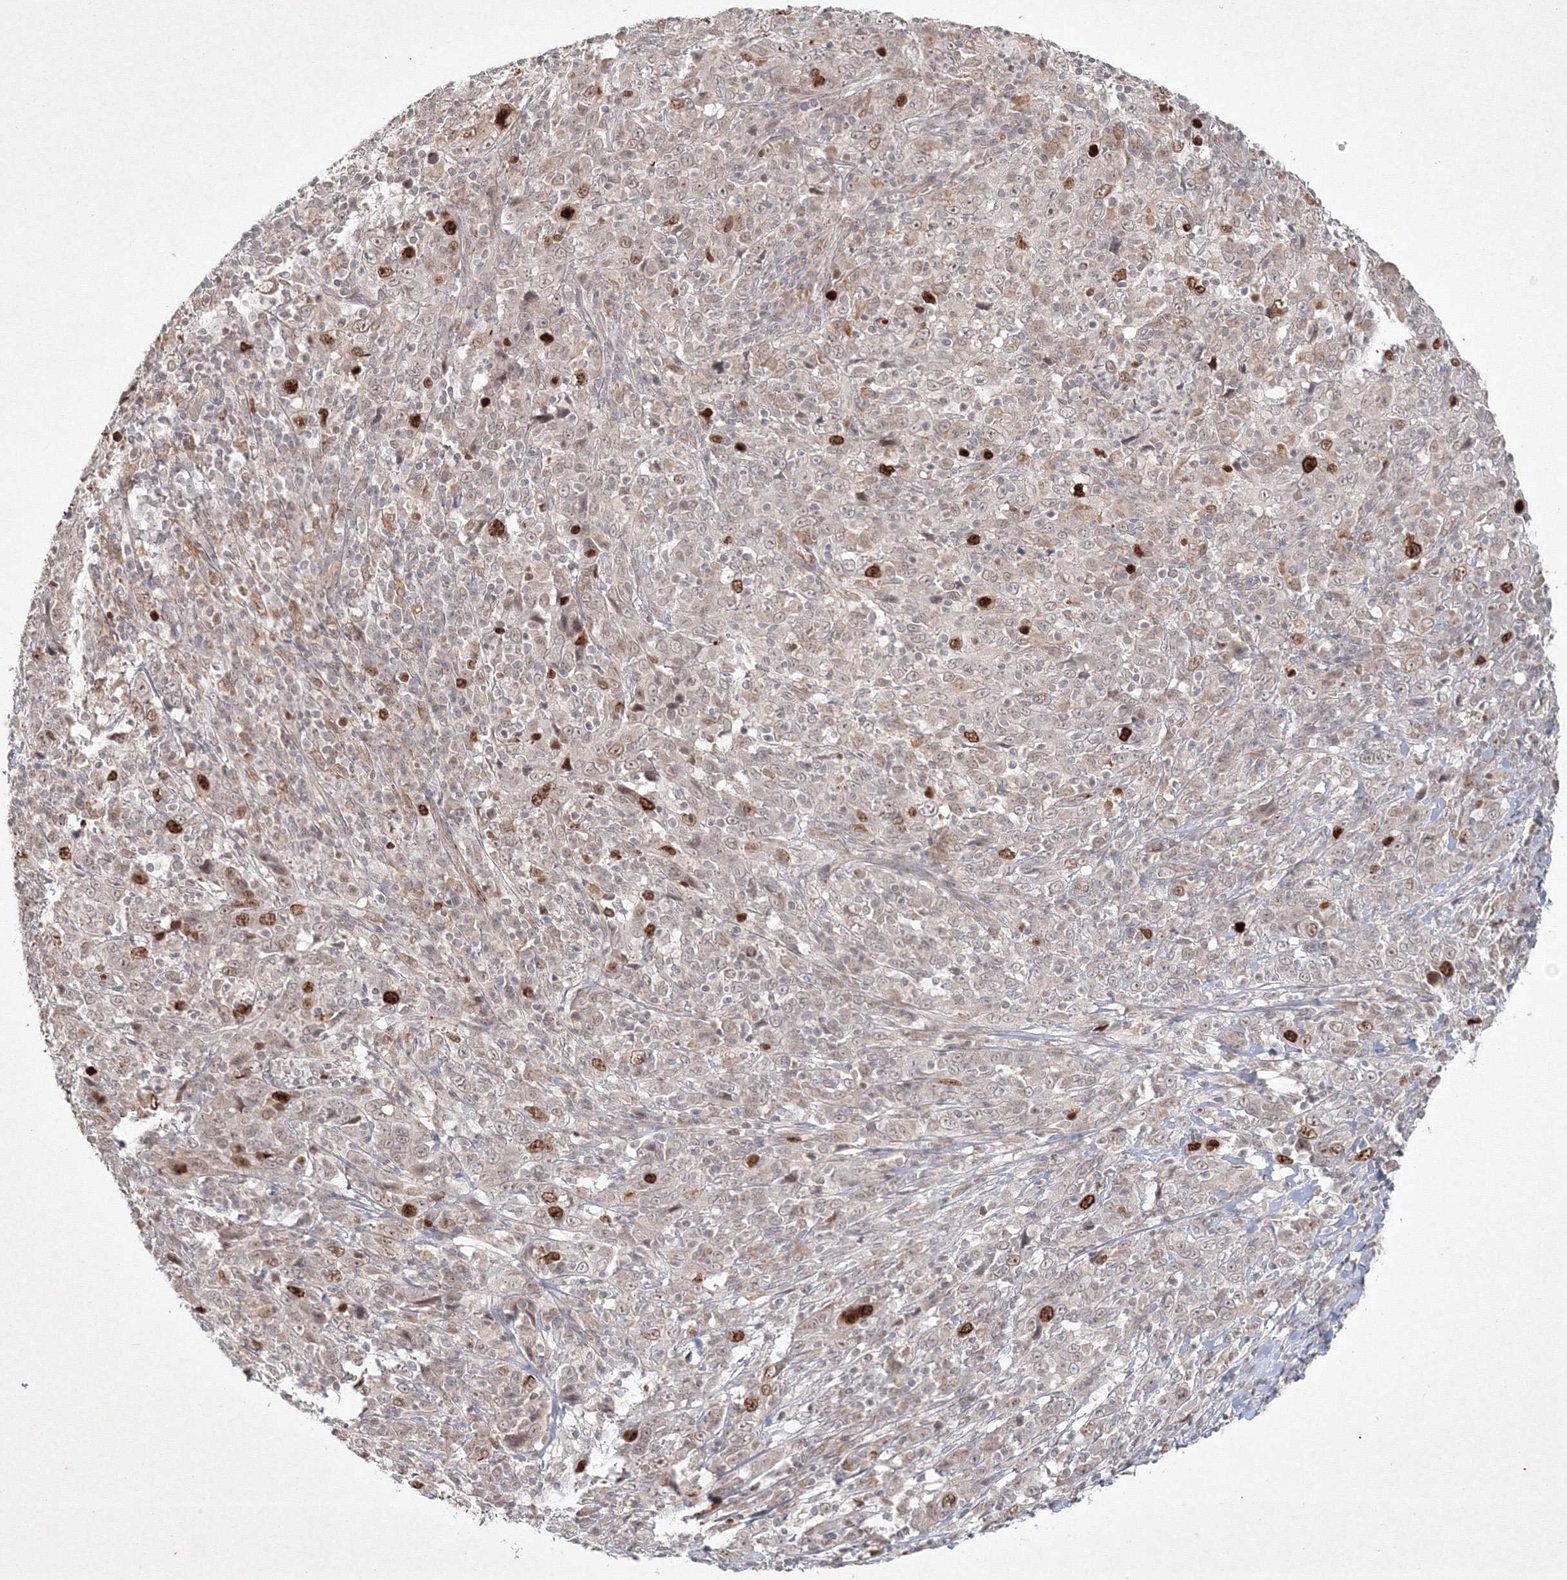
{"staining": {"intensity": "strong", "quantity": "<25%", "location": "nuclear"}, "tissue": "cervical cancer", "cell_type": "Tumor cells", "image_type": "cancer", "snomed": [{"axis": "morphology", "description": "Squamous cell carcinoma, NOS"}, {"axis": "topography", "description": "Cervix"}], "caption": "DAB (3,3'-diaminobenzidine) immunohistochemical staining of cervical cancer demonstrates strong nuclear protein expression in approximately <25% of tumor cells. (Brightfield microscopy of DAB IHC at high magnification).", "gene": "KIF20A", "patient": {"sex": "female", "age": 46}}